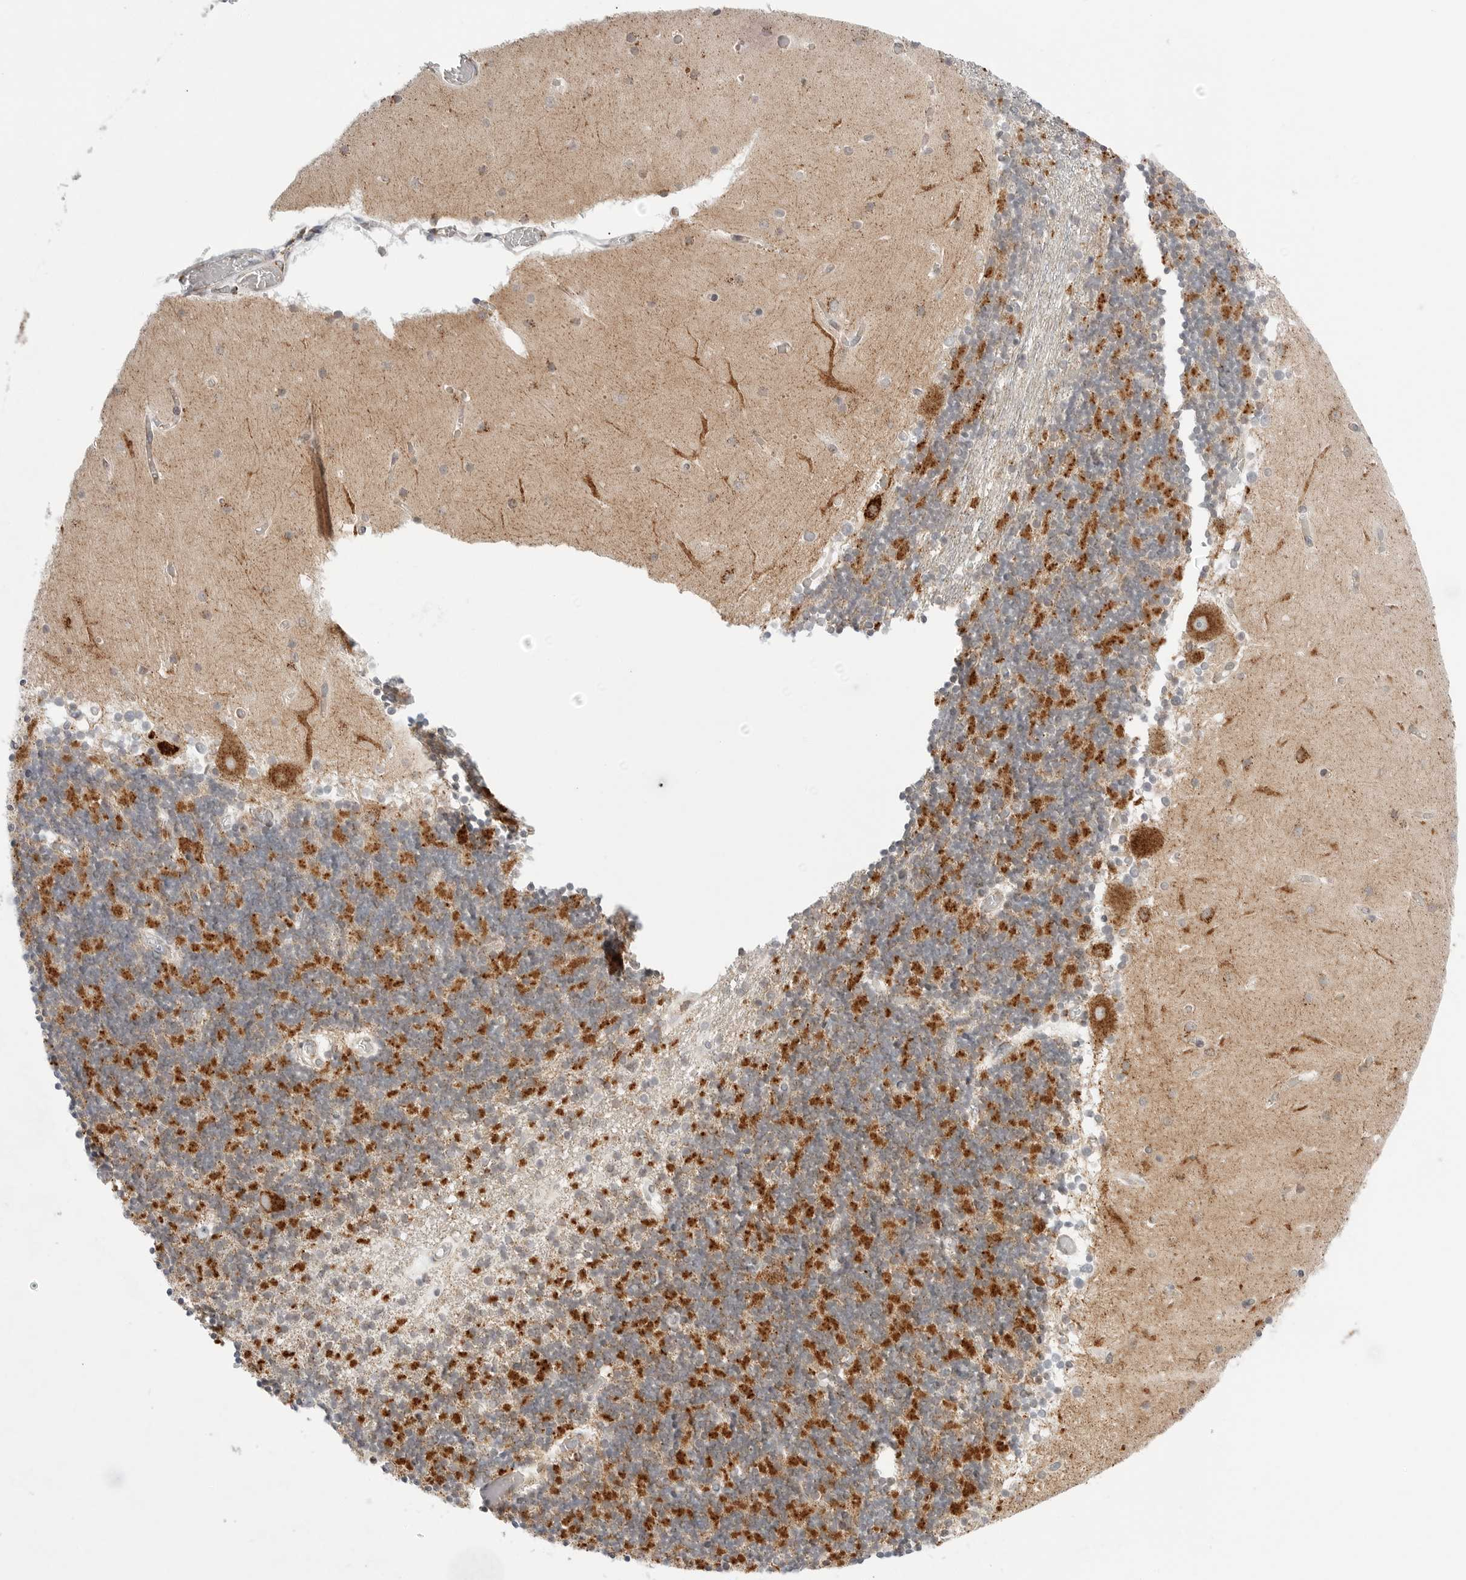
{"staining": {"intensity": "moderate", "quantity": "<25%", "location": "cytoplasmic/membranous"}, "tissue": "cerebellum", "cell_type": "Cells in granular layer", "image_type": "normal", "snomed": [{"axis": "morphology", "description": "Normal tissue, NOS"}, {"axis": "topography", "description": "Cerebellum"}], "caption": "A high-resolution photomicrograph shows immunohistochemistry staining of normal cerebellum, which shows moderate cytoplasmic/membranous positivity in about <25% of cells in granular layer.", "gene": "ATP5IF1", "patient": {"sex": "female", "age": 28}}